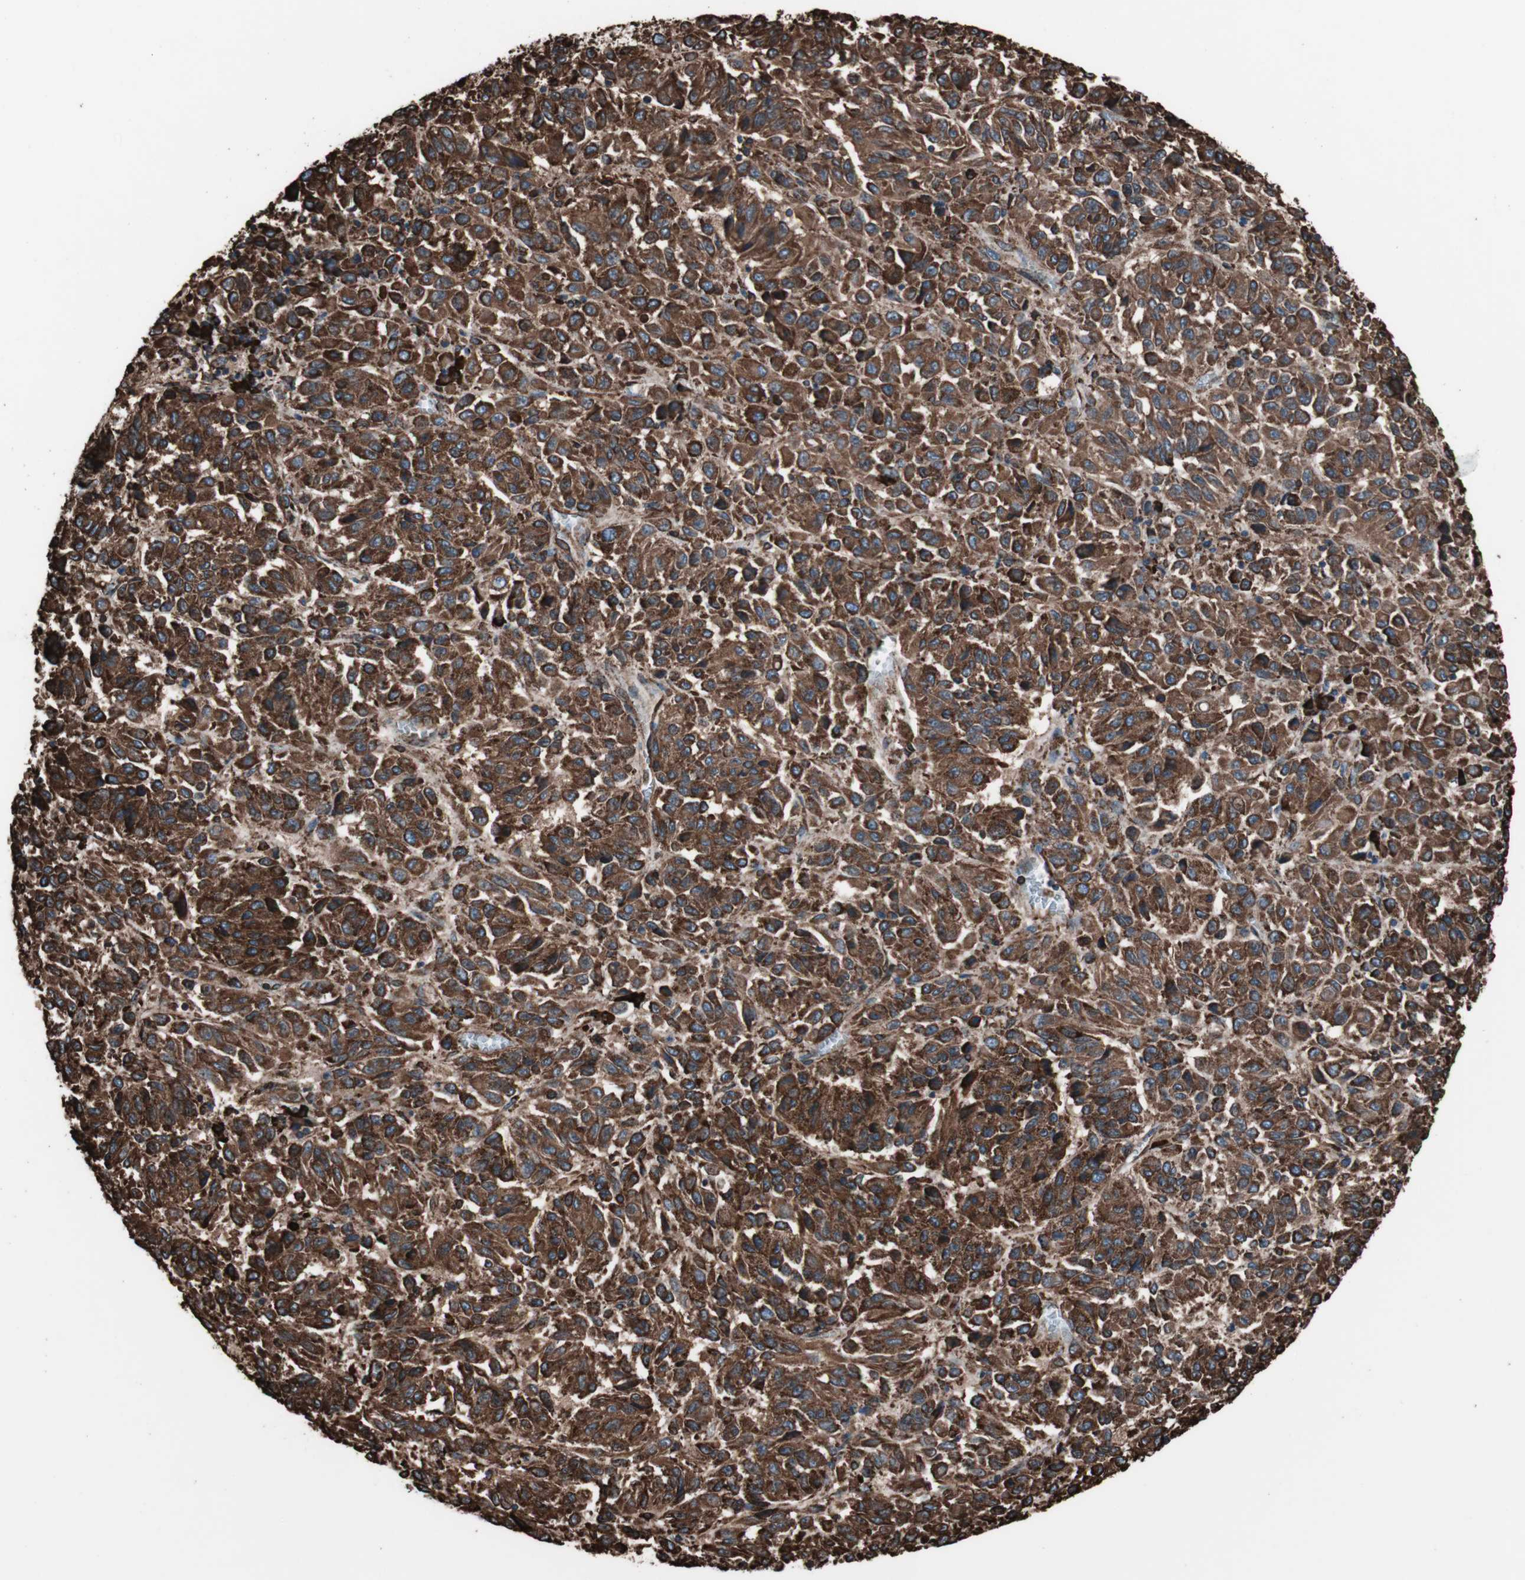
{"staining": {"intensity": "strong", "quantity": ">75%", "location": "cytoplasmic/membranous"}, "tissue": "melanoma", "cell_type": "Tumor cells", "image_type": "cancer", "snomed": [{"axis": "morphology", "description": "Malignant melanoma, Metastatic site"}, {"axis": "topography", "description": "Lung"}], "caption": "Tumor cells reveal high levels of strong cytoplasmic/membranous positivity in approximately >75% of cells in malignant melanoma (metastatic site).", "gene": "HSP90B1", "patient": {"sex": "male", "age": 64}}